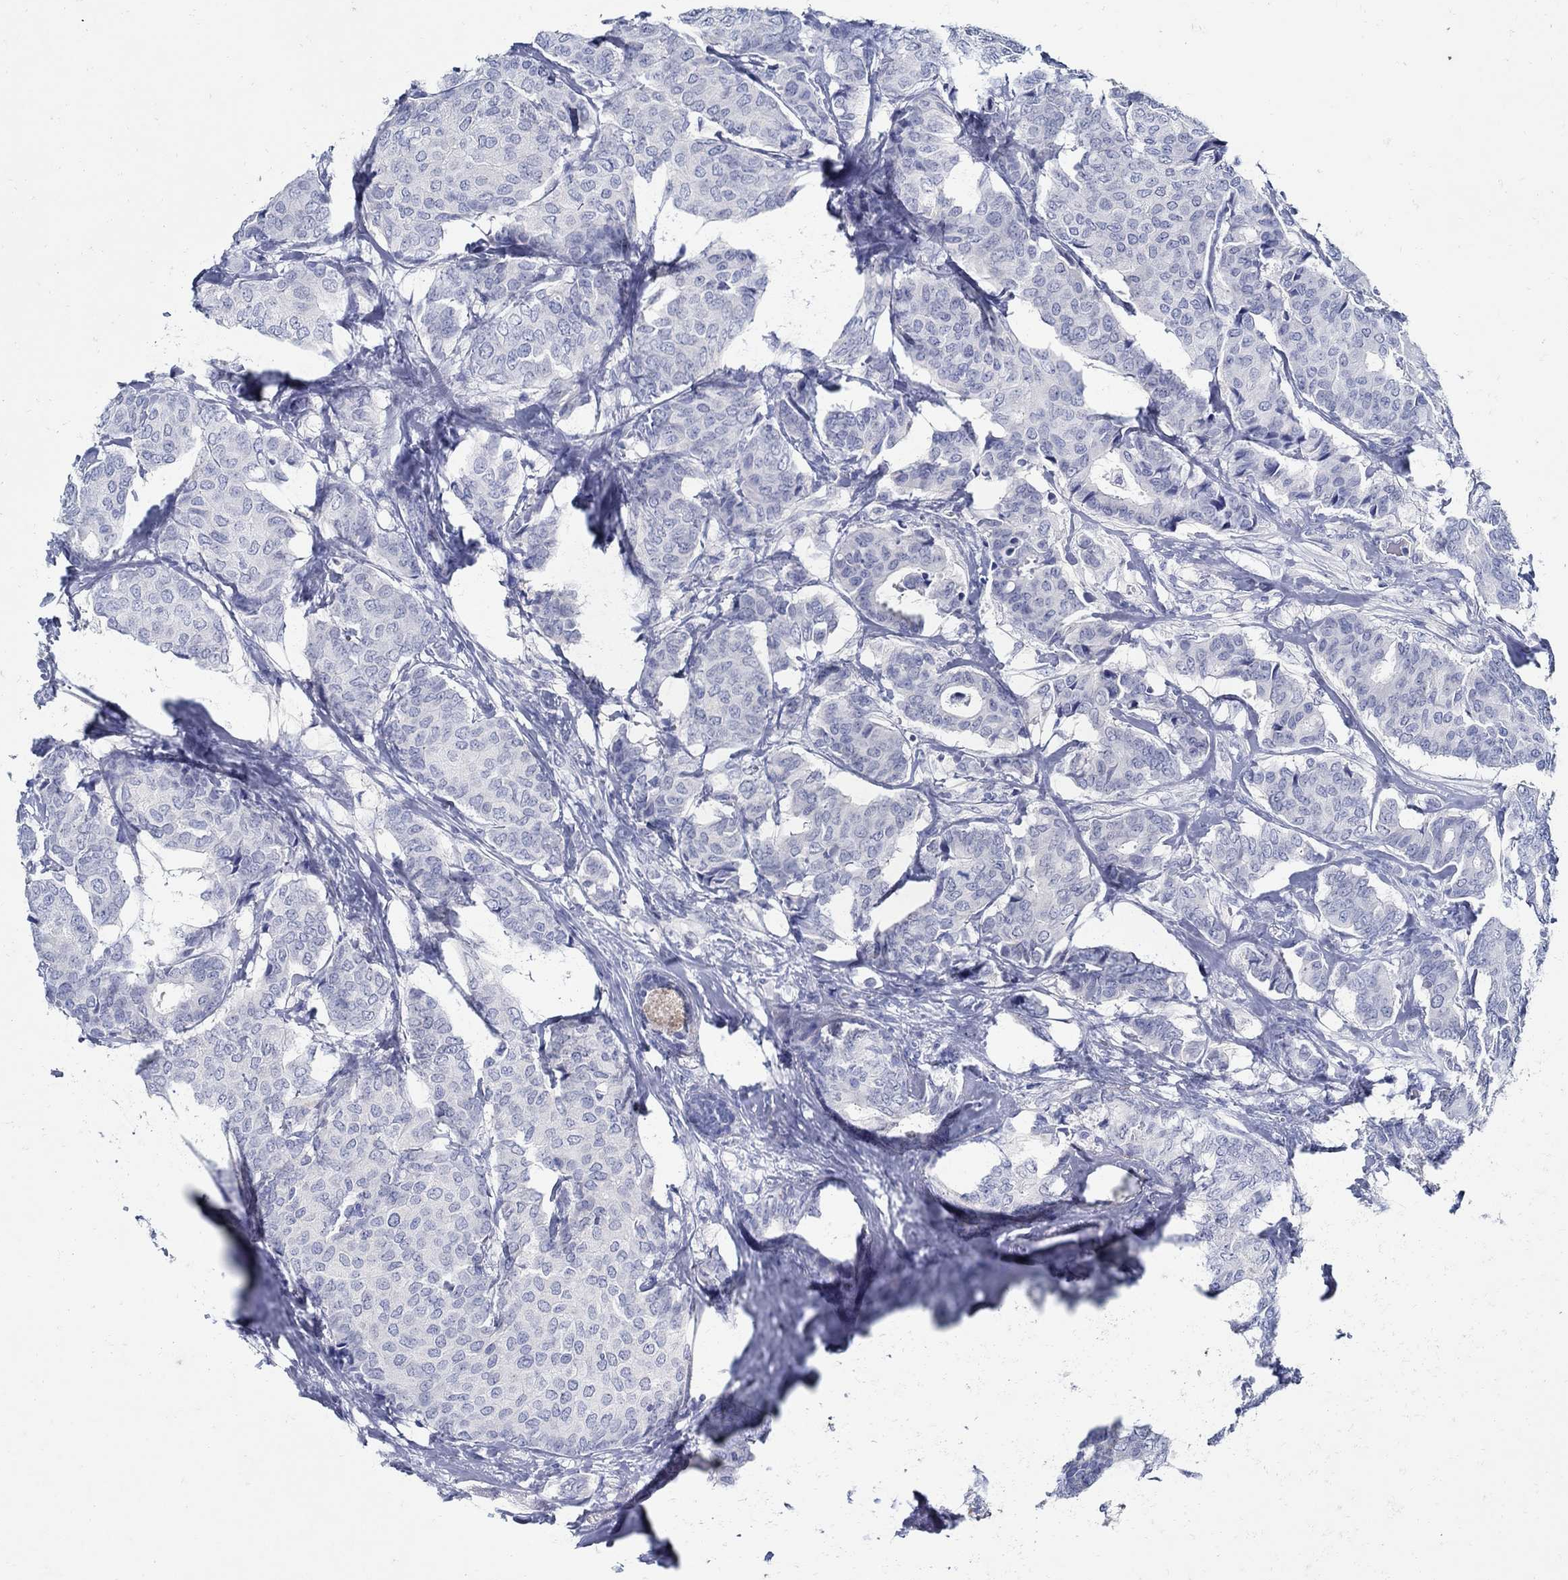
{"staining": {"intensity": "negative", "quantity": "none", "location": "none"}, "tissue": "breast cancer", "cell_type": "Tumor cells", "image_type": "cancer", "snomed": [{"axis": "morphology", "description": "Duct carcinoma"}, {"axis": "topography", "description": "Breast"}], "caption": "IHC of invasive ductal carcinoma (breast) reveals no expression in tumor cells. (DAB immunohistochemistry visualized using brightfield microscopy, high magnification).", "gene": "PAX9", "patient": {"sex": "female", "age": 75}}